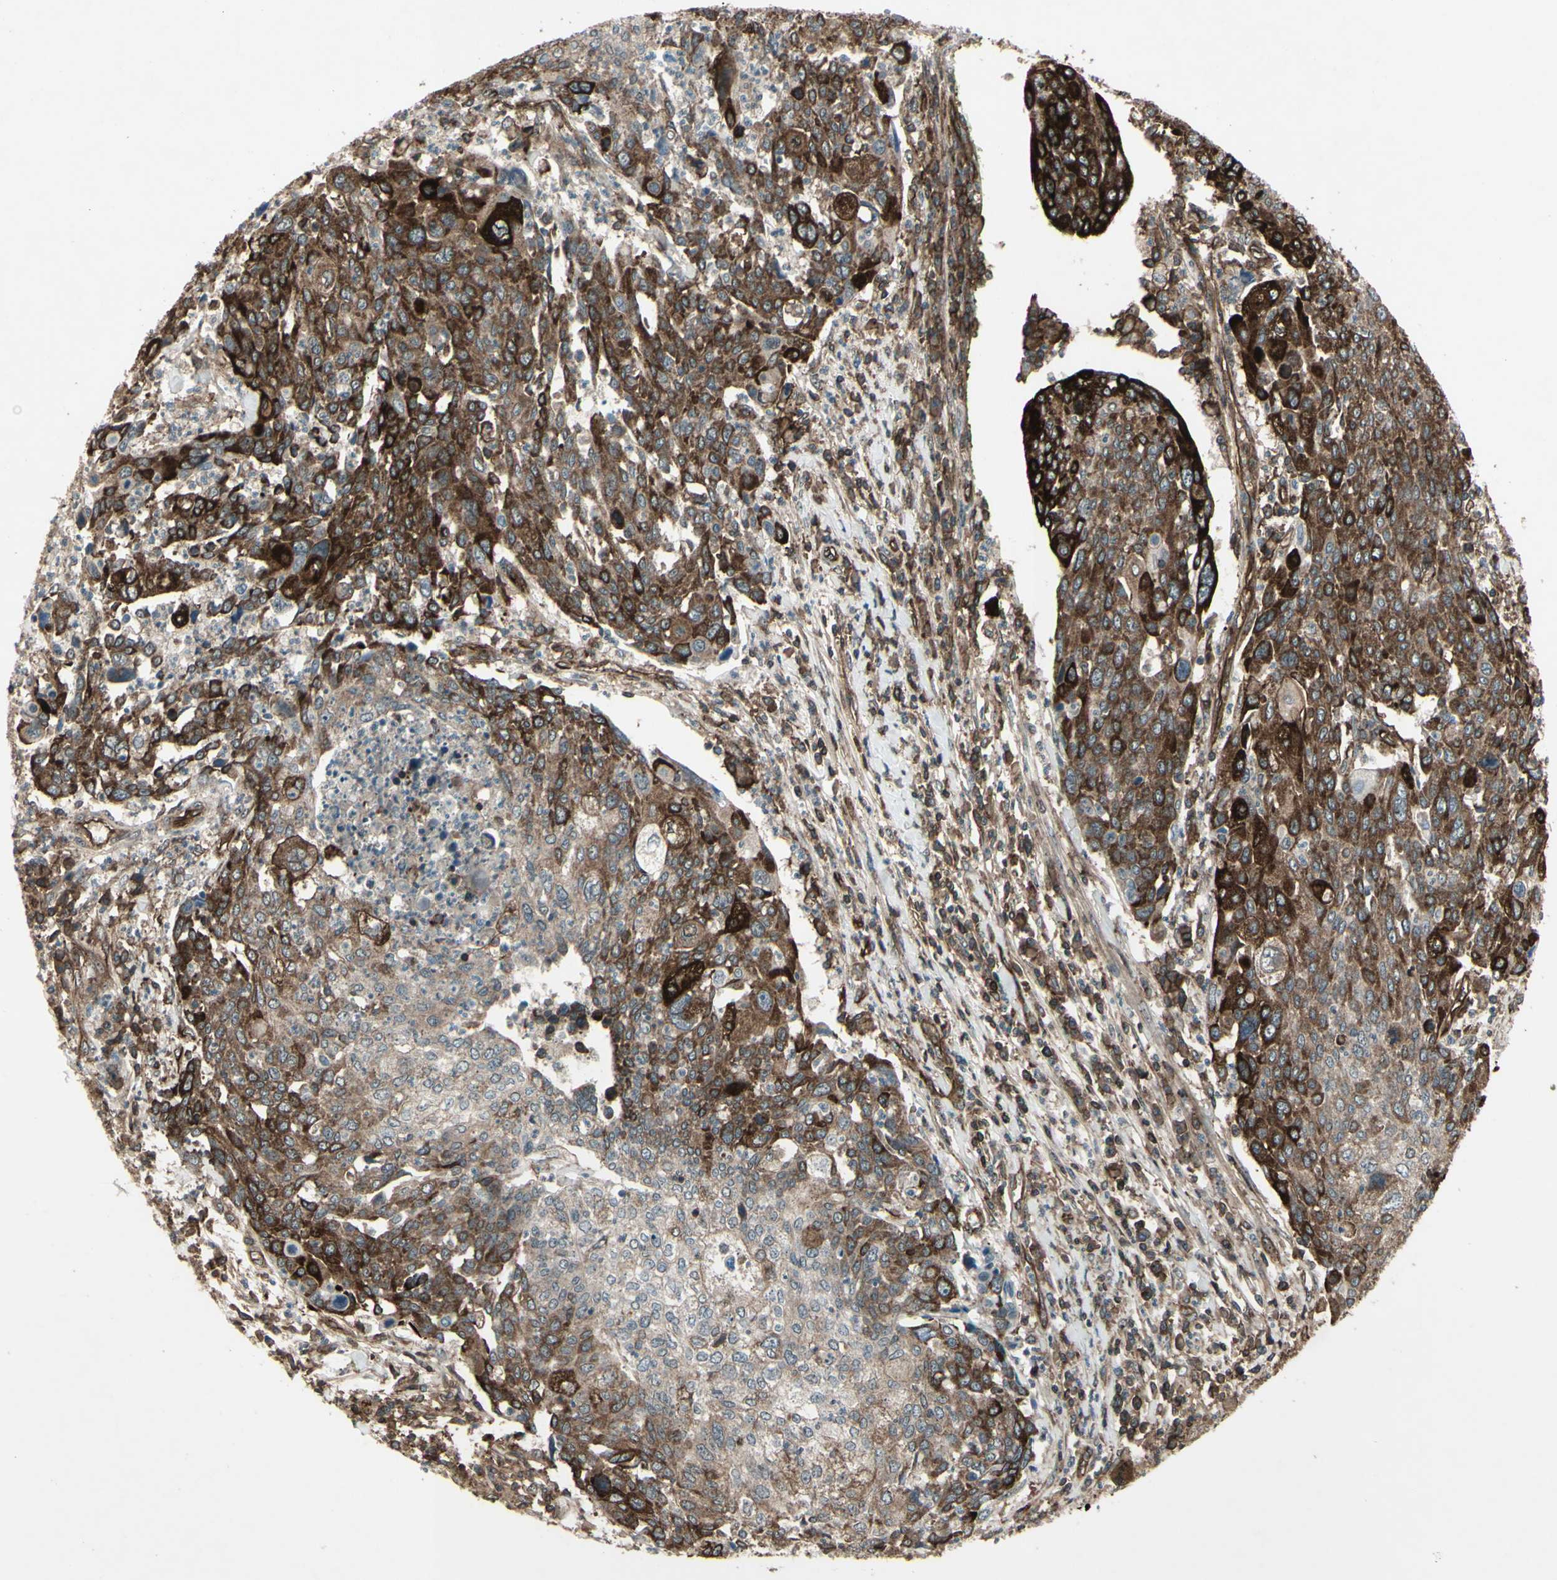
{"staining": {"intensity": "strong", "quantity": ">75%", "location": "cytoplasmic/membranous"}, "tissue": "cervical cancer", "cell_type": "Tumor cells", "image_type": "cancer", "snomed": [{"axis": "morphology", "description": "Squamous cell carcinoma, NOS"}, {"axis": "topography", "description": "Cervix"}], "caption": "Immunohistochemical staining of cervical cancer reveals high levels of strong cytoplasmic/membranous protein staining in approximately >75% of tumor cells. (IHC, brightfield microscopy, high magnification).", "gene": "FXYD5", "patient": {"sex": "female", "age": 40}}